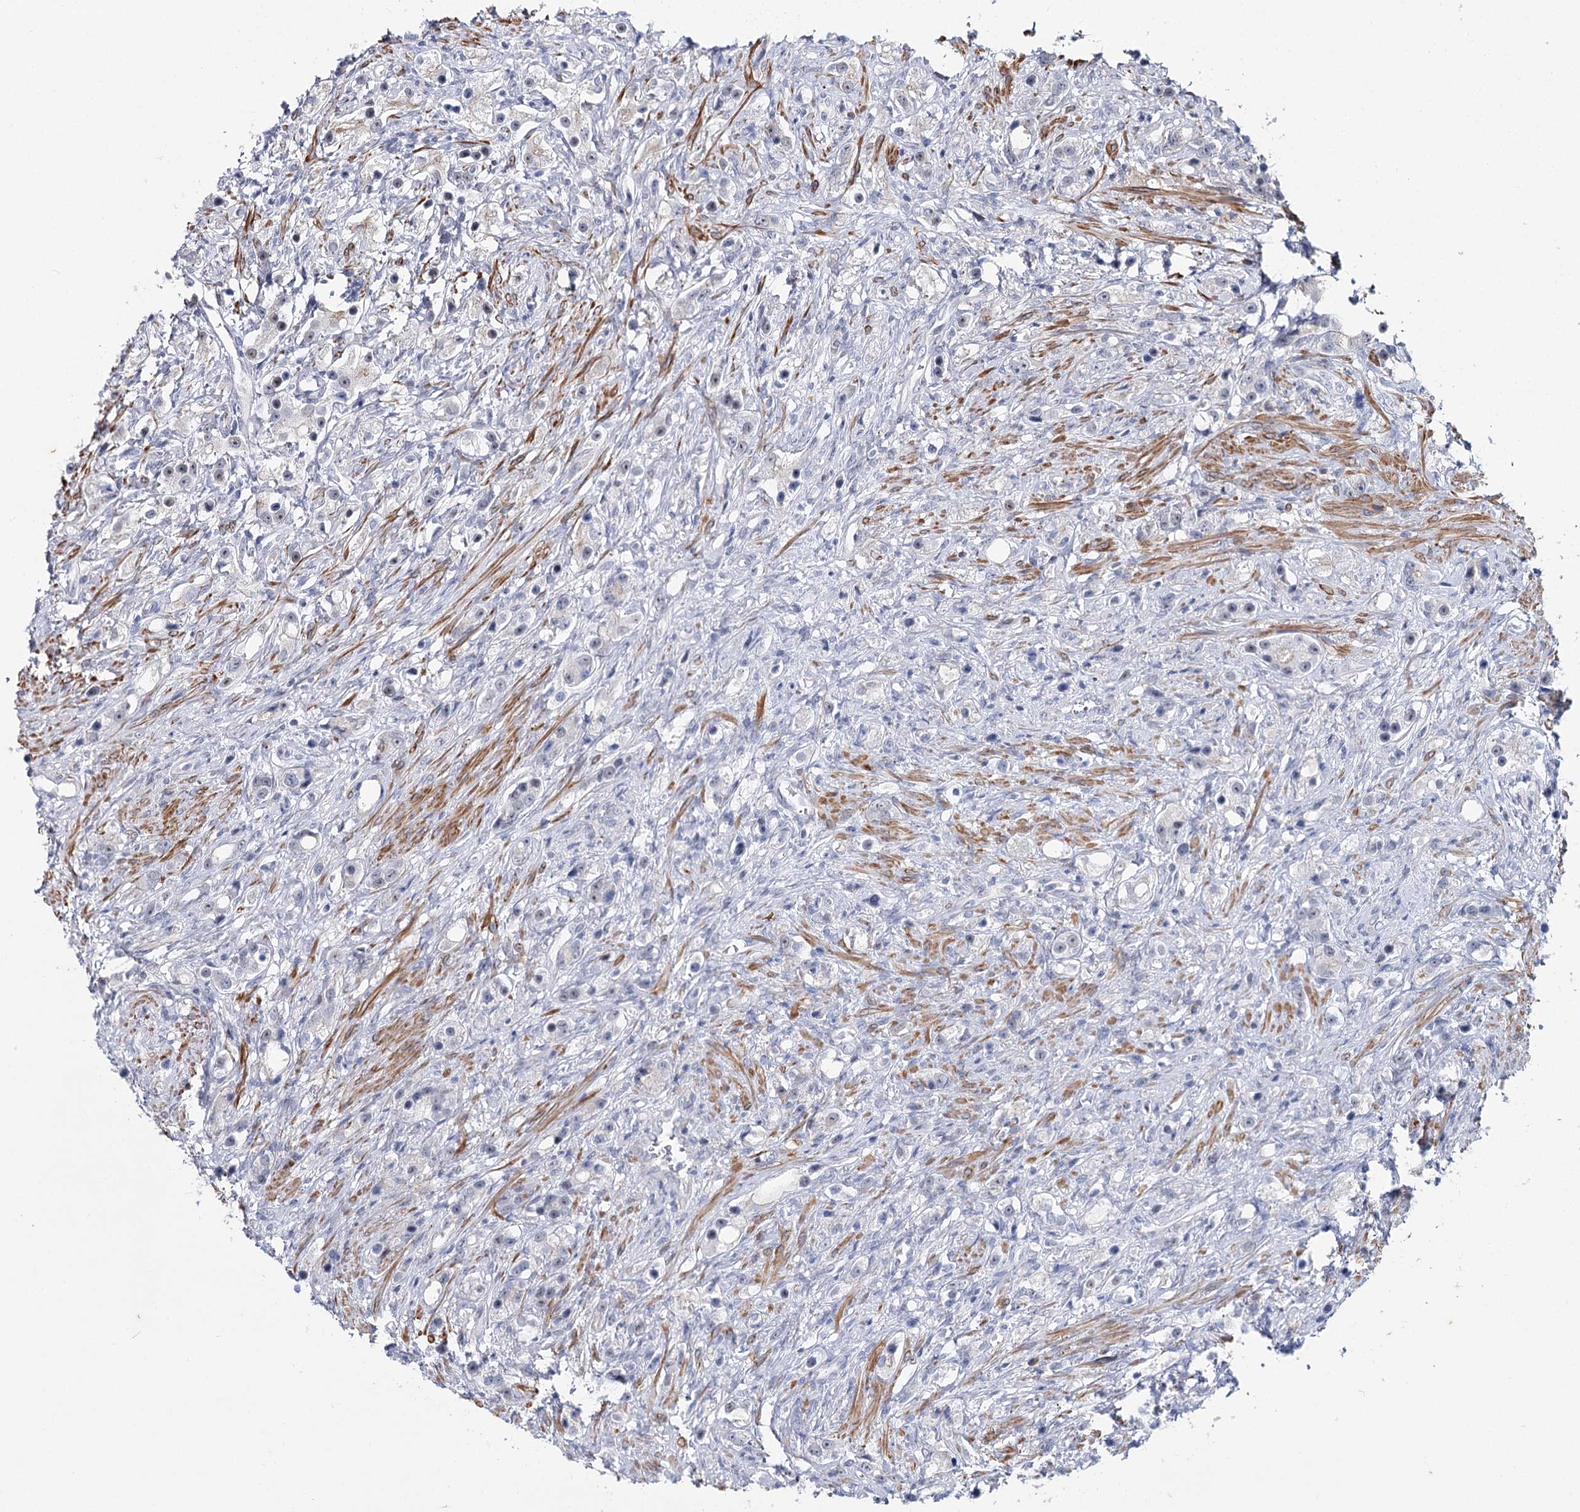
{"staining": {"intensity": "negative", "quantity": "none", "location": "none"}, "tissue": "prostate cancer", "cell_type": "Tumor cells", "image_type": "cancer", "snomed": [{"axis": "morphology", "description": "Adenocarcinoma, High grade"}, {"axis": "topography", "description": "Prostate"}], "caption": "The image displays no staining of tumor cells in high-grade adenocarcinoma (prostate). (DAB (3,3'-diaminobenzidine) IHC visualized using brightfield microscopy, high magnification).", "gene": "AGXT2", "patient": {"sex": "male", "age": 63}}